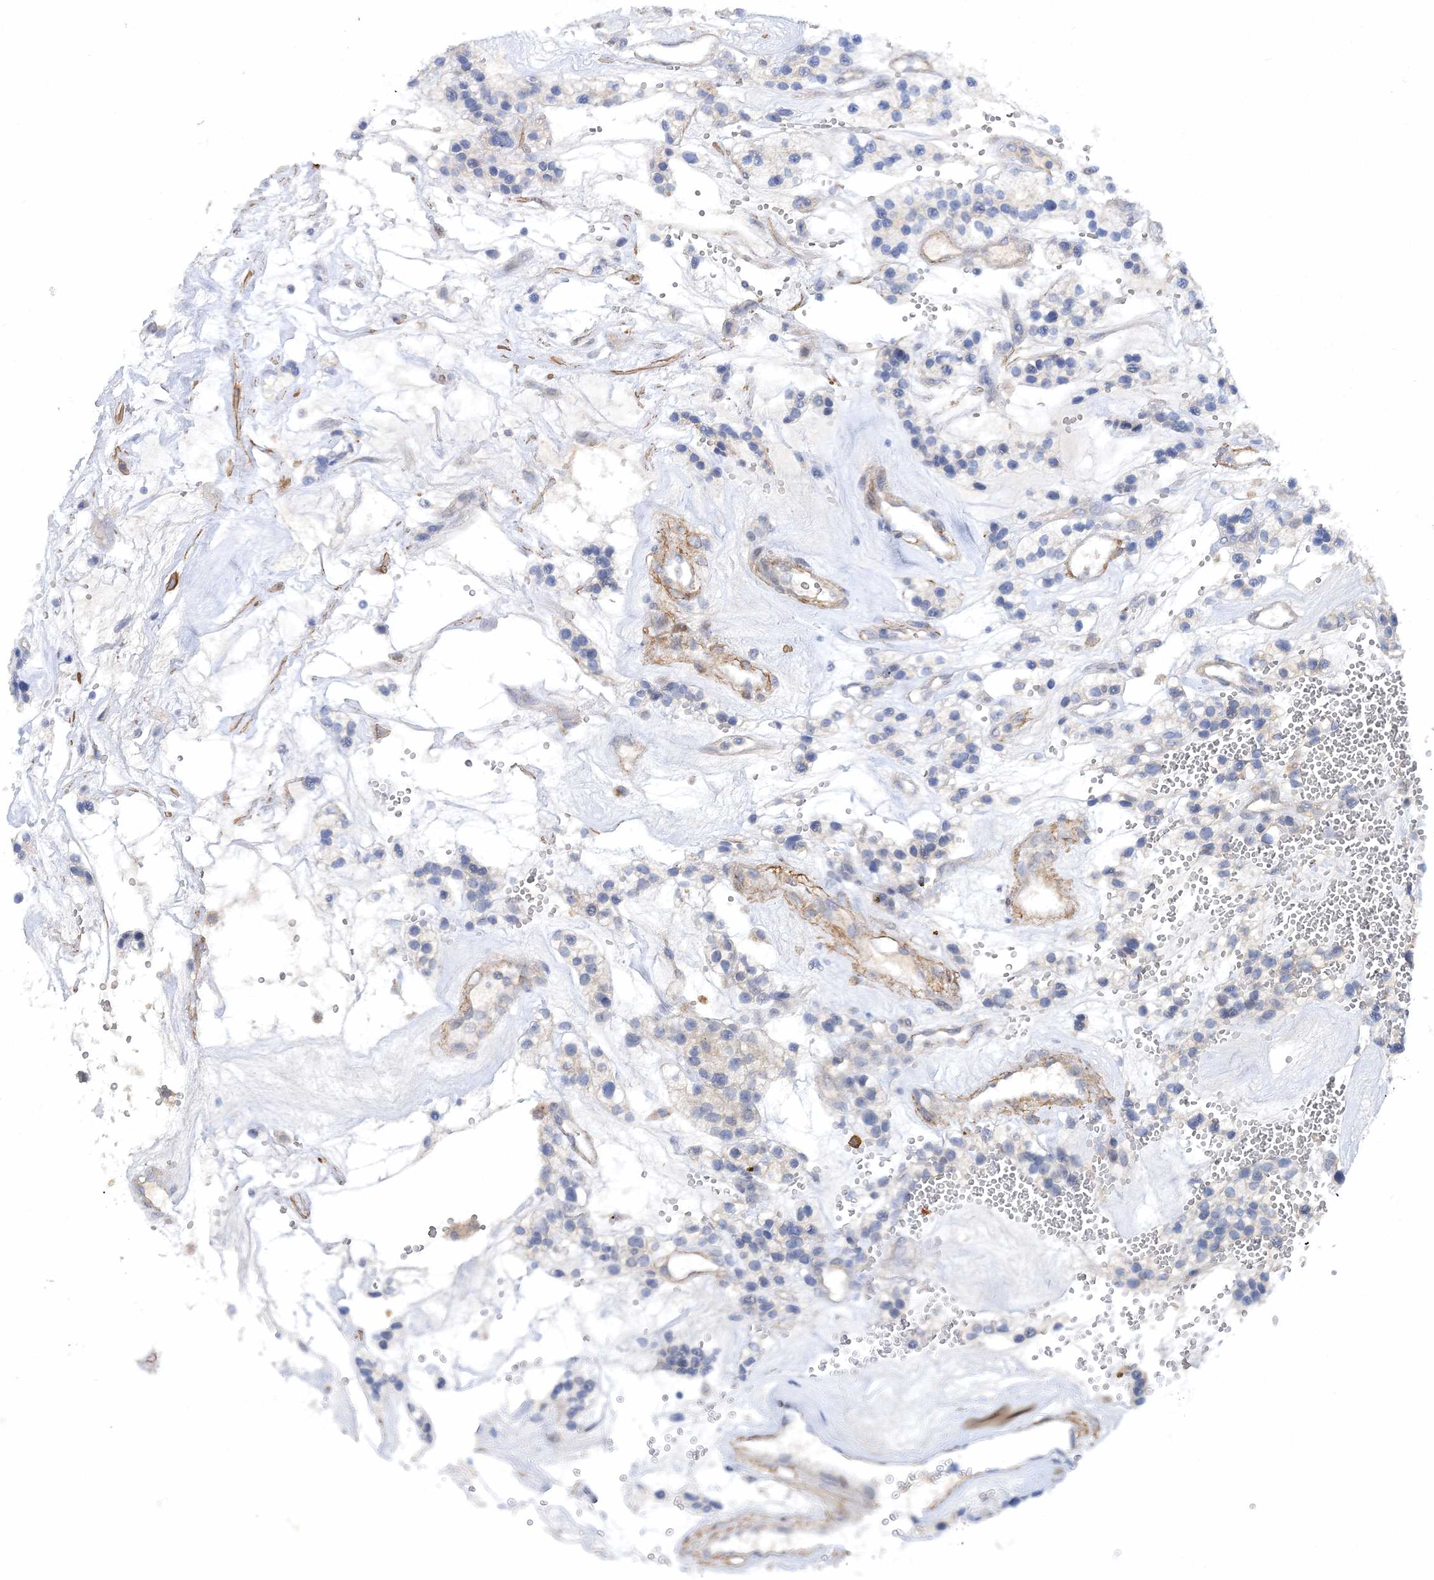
{"staining": {"intensity": "negative", "quantity": "none", "location": "none"}, "tissue": "renal cancer", "cell_type": "Tumor cells", "image_type": "cancer", "snomed": [{"axis": "morphology", "description": "Adenocarcinoma, NOS"}, {"axis": "topography", "description": "Kidney"}], "caption": "High power microscopy photomicrograph of an immunohistochemistry (IHC) image of renal cancer, revealing no significant staining in tumor cells.", "gene": "RTN2", "patient": {"sex": "female", "age": 57}}